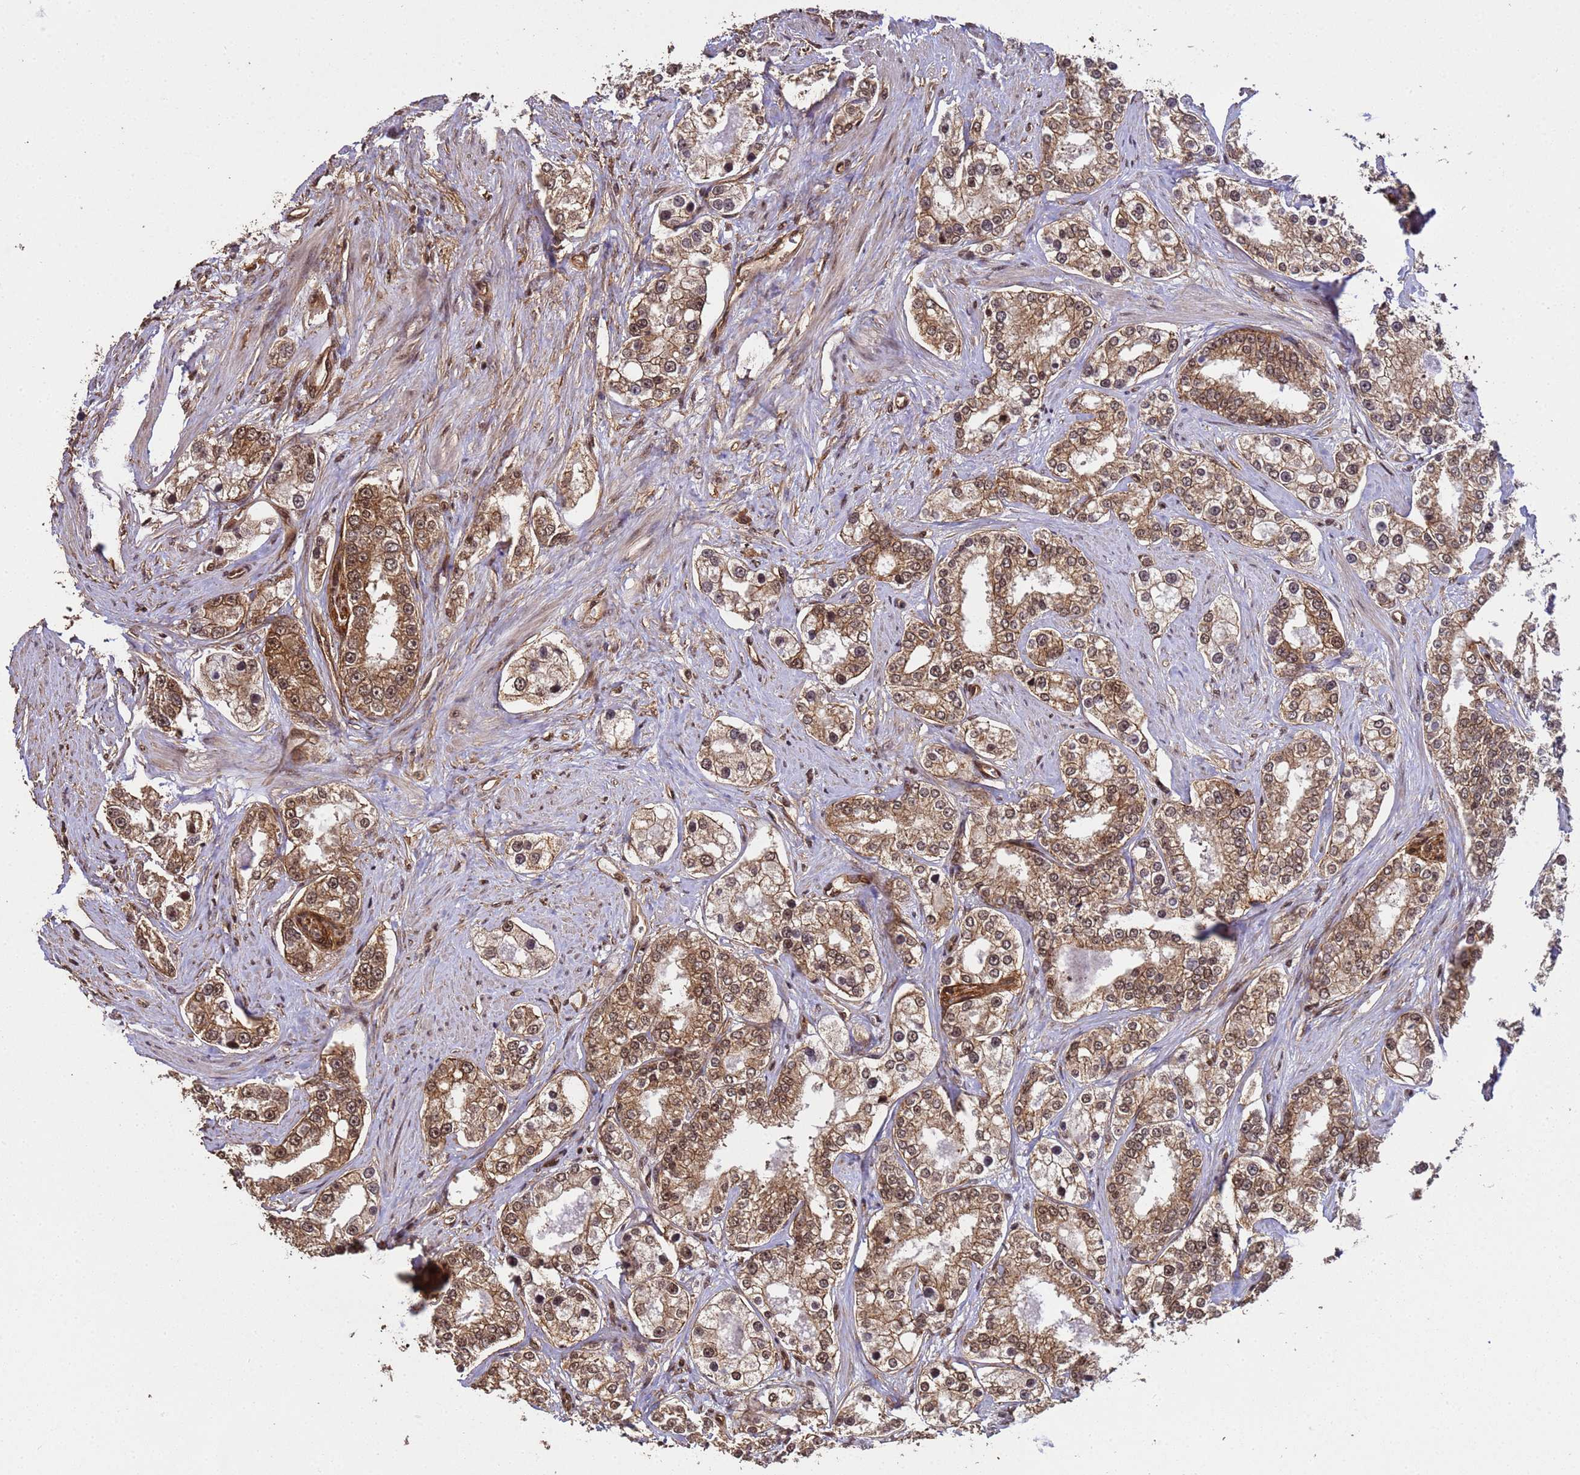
{"staining": {"intensity": "moderate", "quantity": ">75%", "location": "cytoplasmic/membranous,nuclear"}, "tissue": "prostate cancer", "cell_type": "Tumor cells", "image_type": "cancer", "snomed": [{"axis": "morphology", "description": "Normal tissue, NOS"}, {"axis": "morphology", "description": "Adenocarcinoma, High grade"}, {"axis": "topography", "description": "Prostate"}], "caption": "Moderate cytoplasmic/membranous and nuclear protein staining is seen in about >75% of tumor cells in prostate cancer.", "gene": "SYF2", "patient": {"sex": "male", "age": 83}}